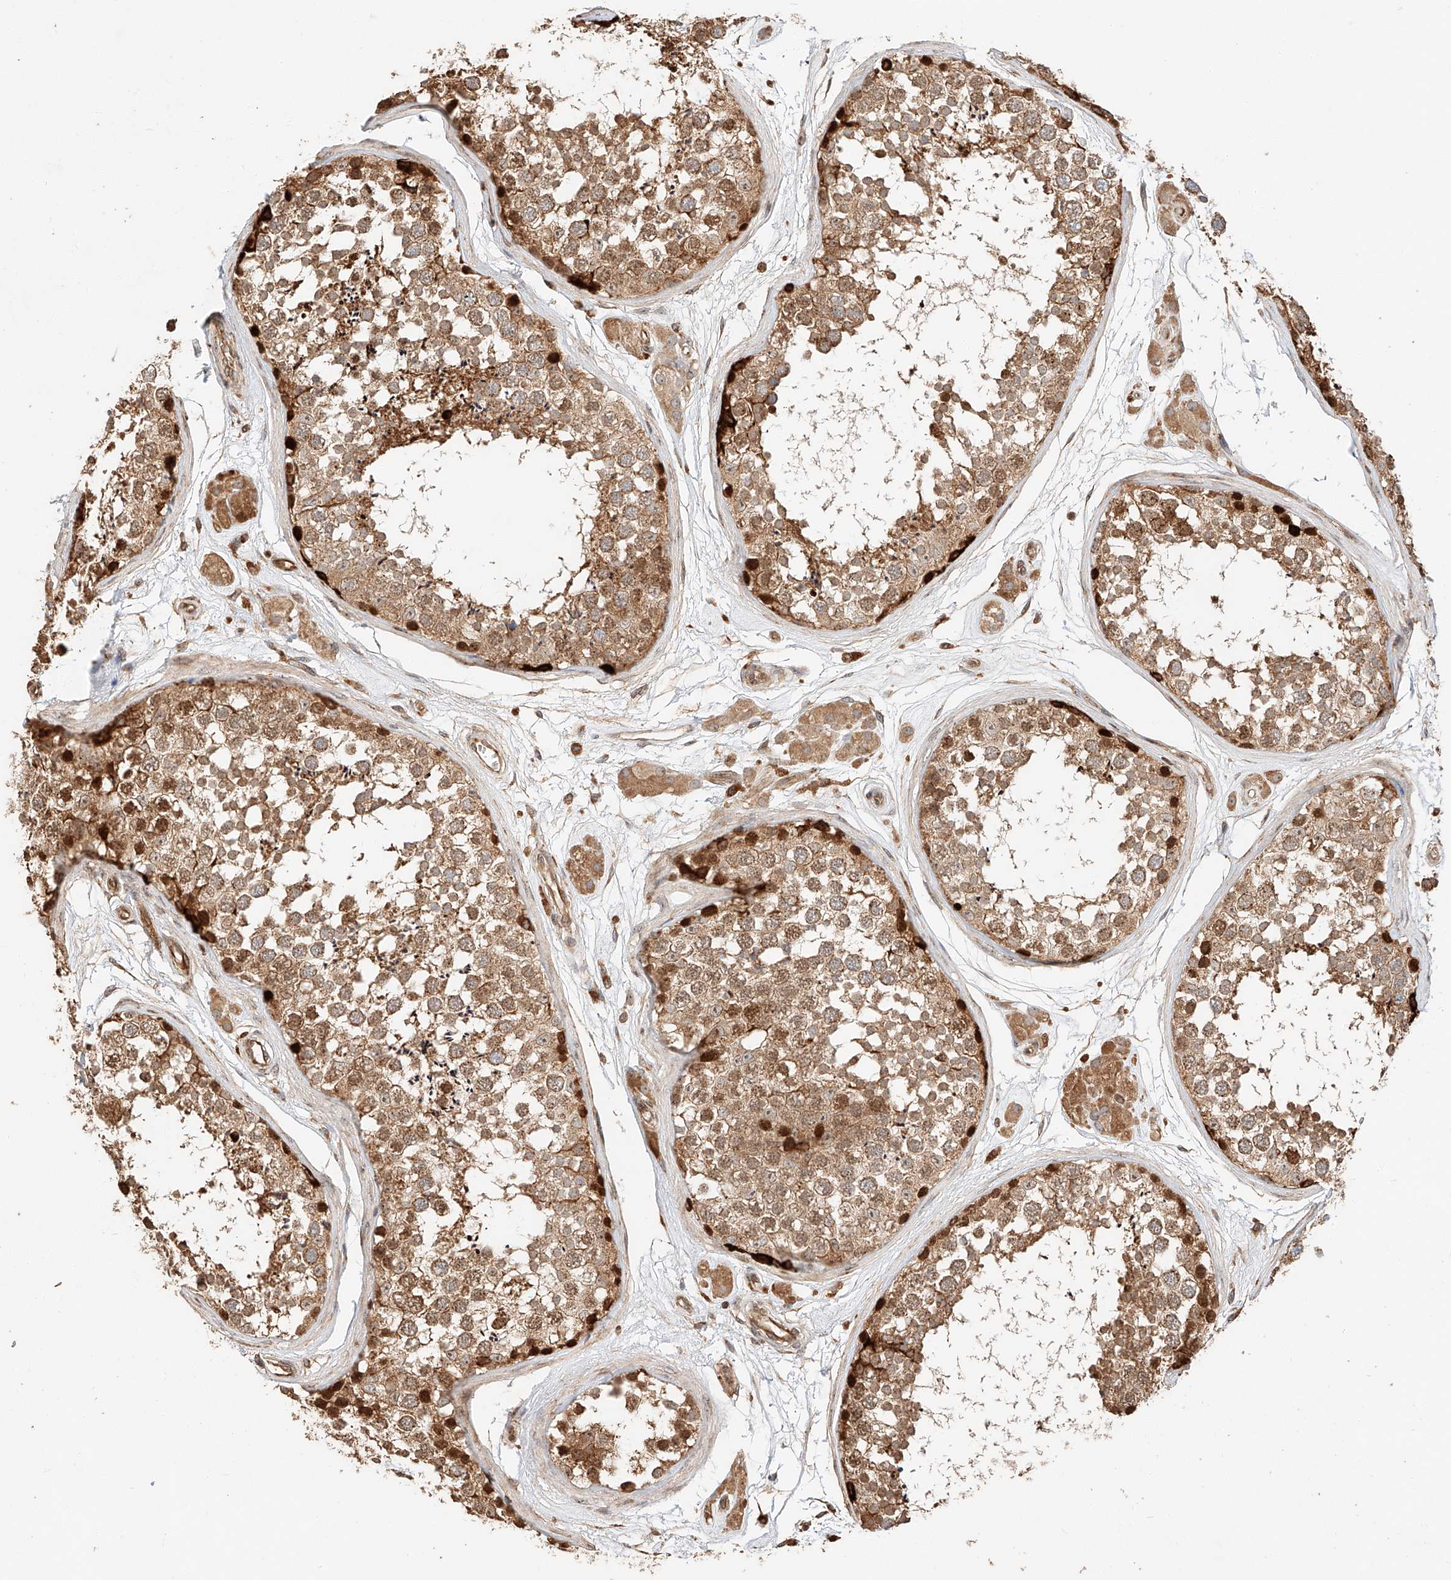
{"staining": {"intensity": "strong", "quantity": ">75%", "location": "cytoplasmic/membranous"}, "tissue": "testis", "cell_type": "Cells in seminiferous ducts", "image_type": "normal", "snomed": [{"axis": "morphology", "description": "Normal tissue, NOS"}, {"axis": "topography", "description": "Testis"}], "caption": "This image displays IHC staining of benign testis, with high strong cytoplasmic/membranous positivity in about >75% of cells in seminiferous ducts.", "gene": "ZNF84", "patient": {"sex": "male", "age": 56}}